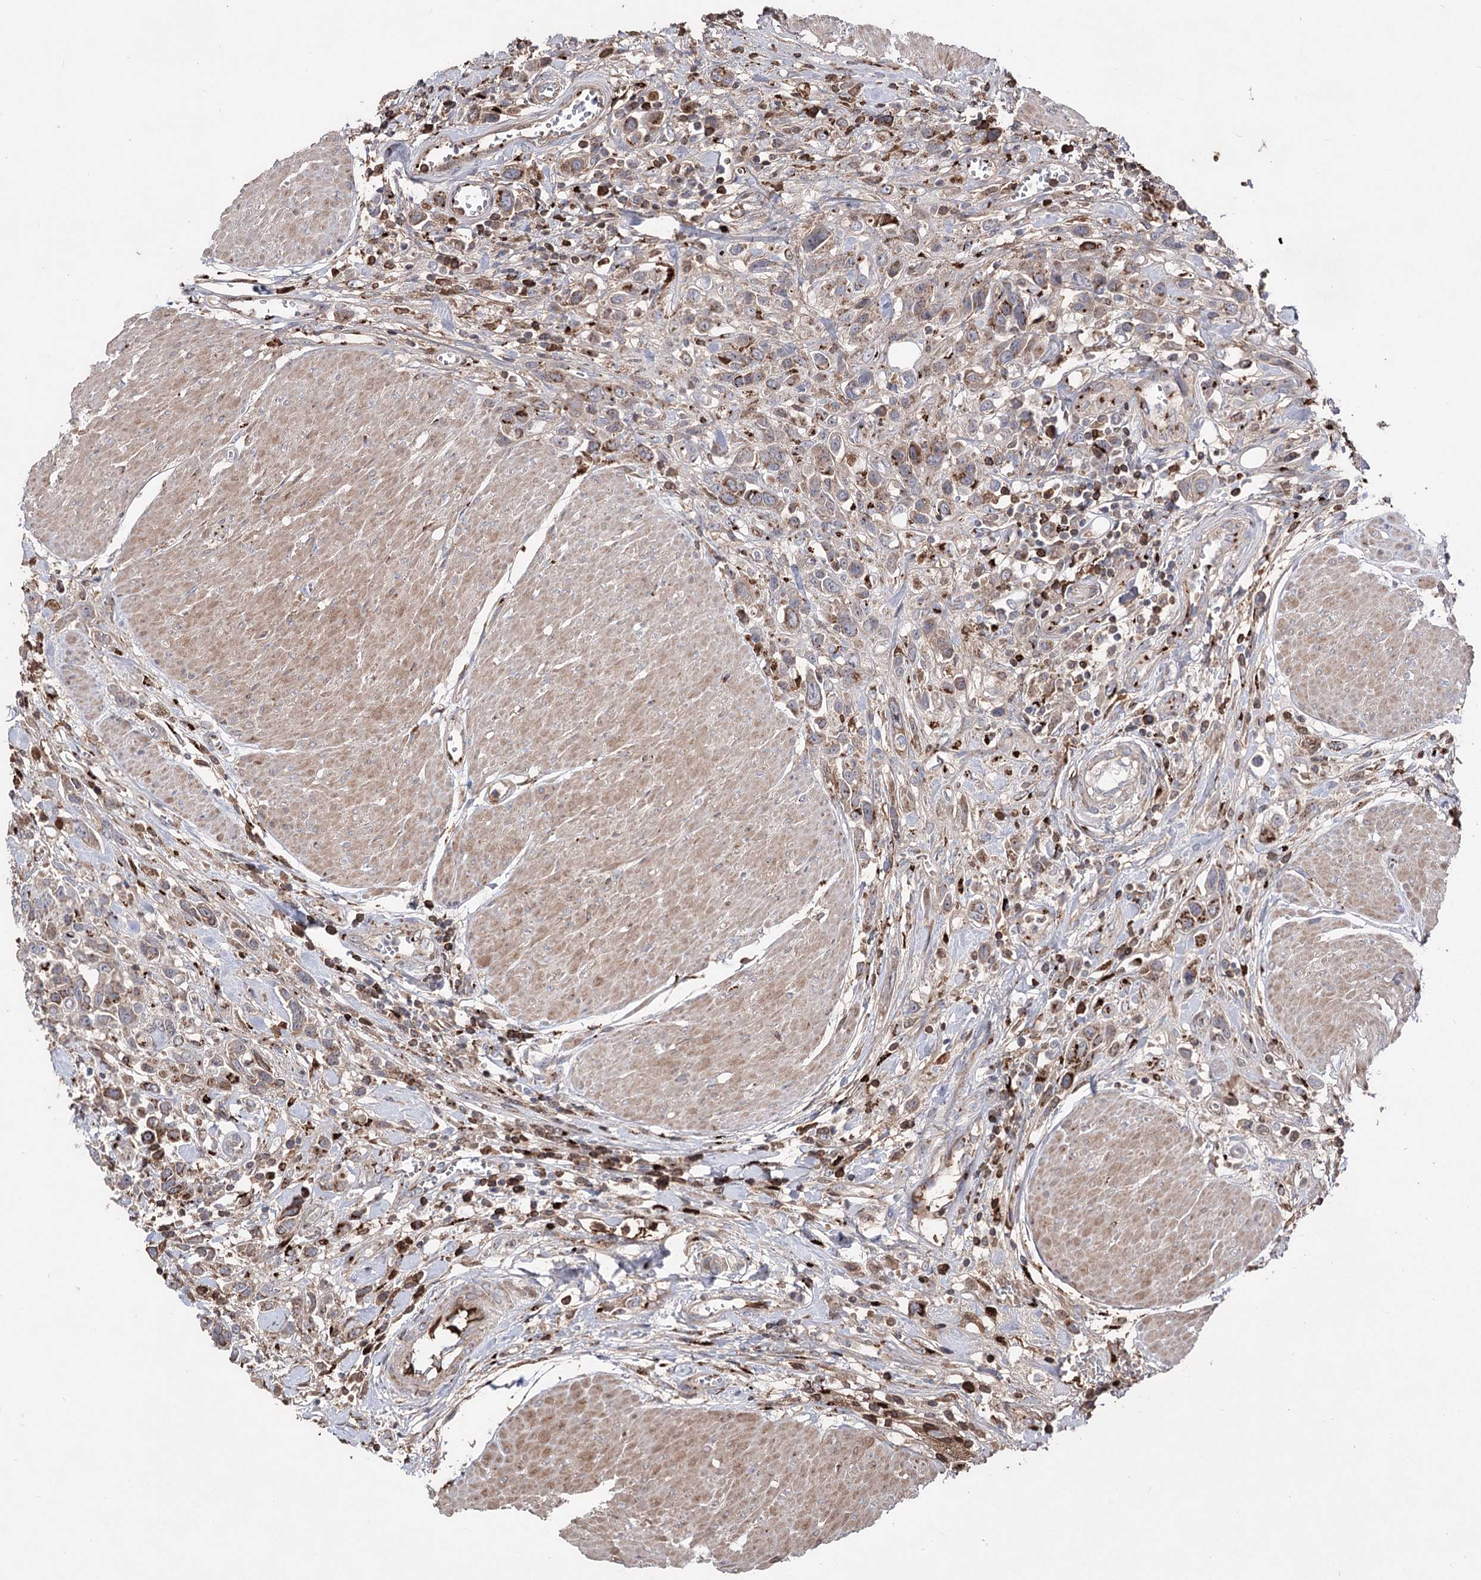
{"staining": {"intensity": "strong", "quantity": "25%-75%", "location": "cytoplasmic/membranous"}, "tissue": "urothelial cancer", "cell_type": "Tumor cells", "image_type": "cancer", "snomed": [{"axis": "morphology", "description": "Urothelial carcinoma, High grade"}, {"axis": "topography", "description": "Urinary bladder"}], "caption": "The photomicrograph displays staining of urothelial carcinoma (high-grade), revealing strong cytoplasmic/membranous protein positivity (brown color) within tumor cells.", "gene": "ARHGAP20", "patient": {"sex": "male", "age": 50}}